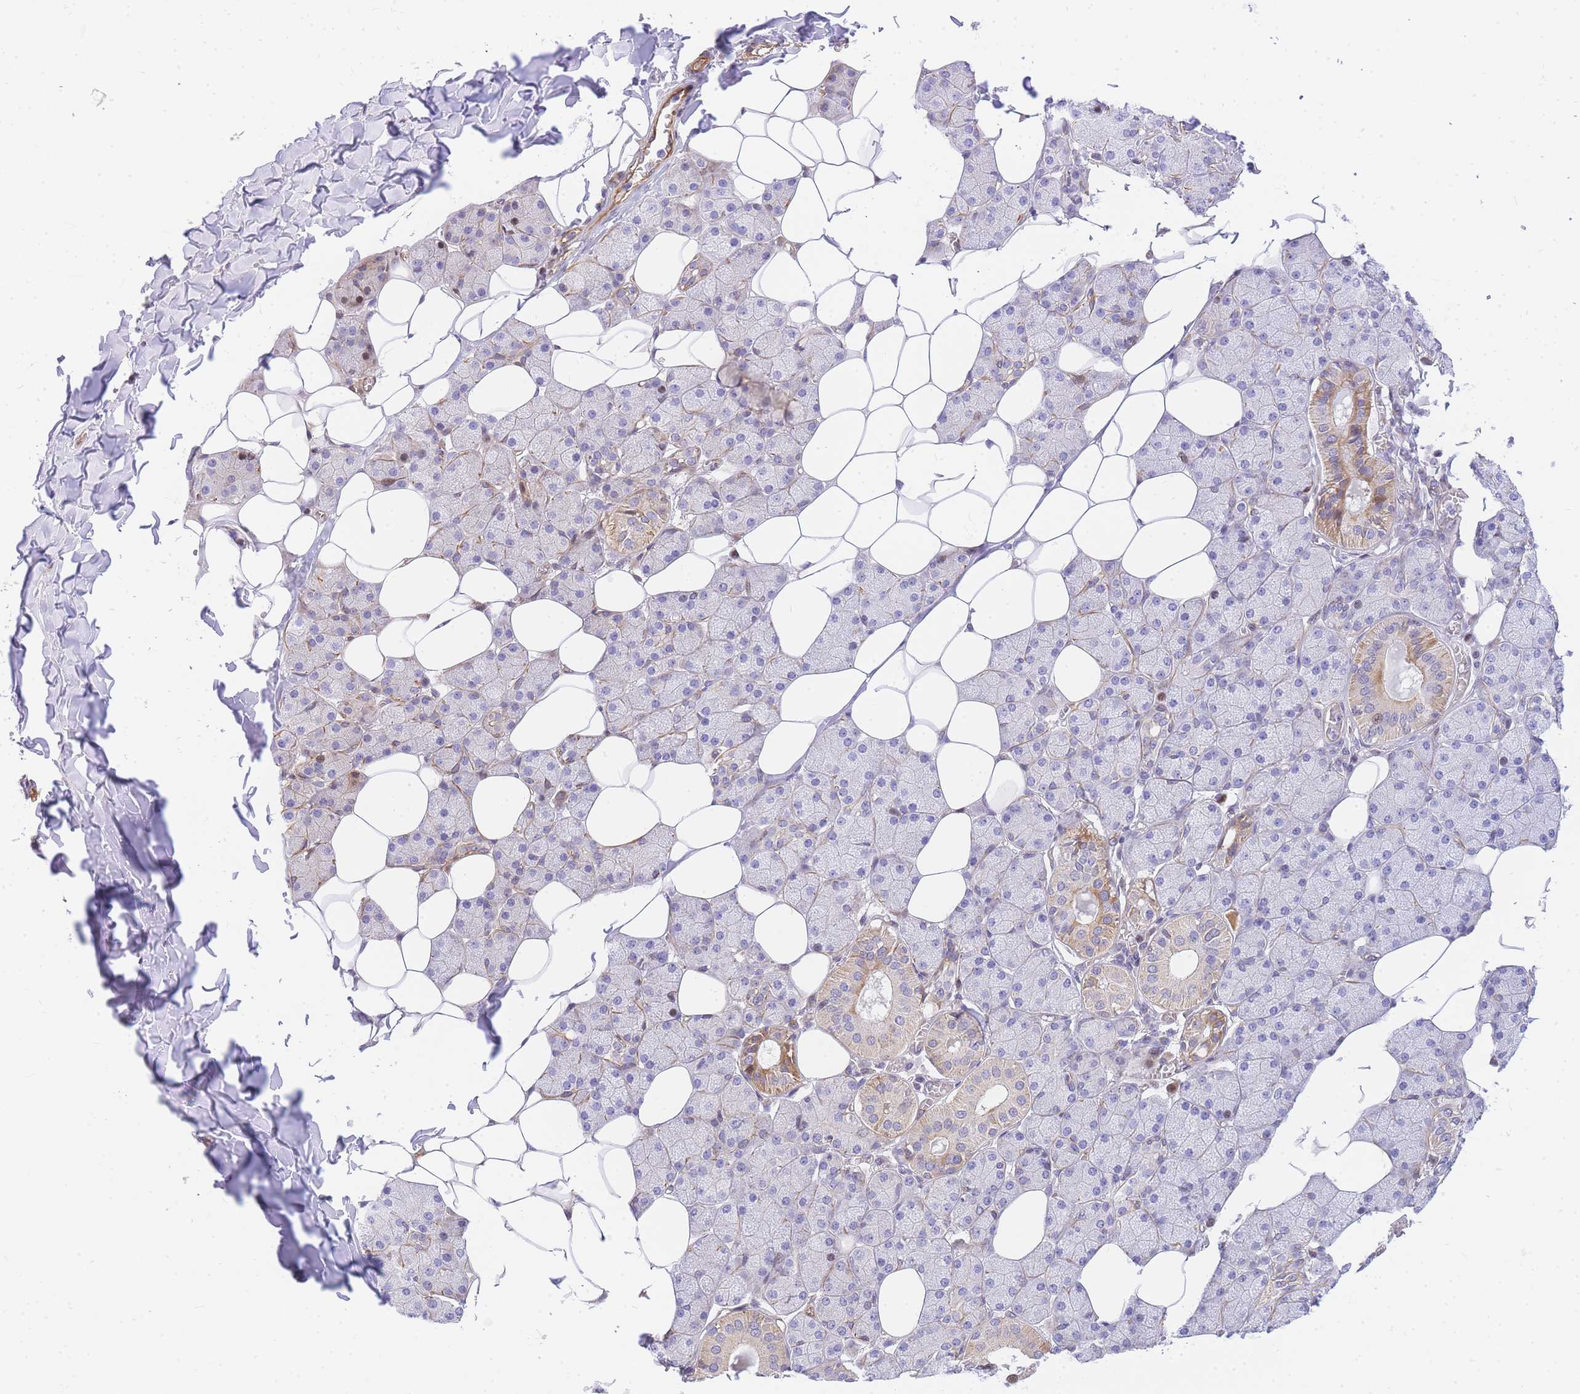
{"staining": {"intensity": "moderate", "quantity": "<25%", "location": "cytoplasmic/membranous"}, "tissue": "salivary gland", "cell_type": "Glandular cells", "image_type": "normal", "snomed": [{"axis": "morphology", "description": "Normal tissue, NOS"}, {"axis": "topography", "description": "Salivary gland"}], "caption": "A histopathology image showing moderate cytoplasmic/membranous staining in about <25% of glandular cells in unremarkable salivary gland, as visualized by brown immunohistochemical staining.", "gene": "S100PBP", "patient": {"sex": "female", "age": 33}}